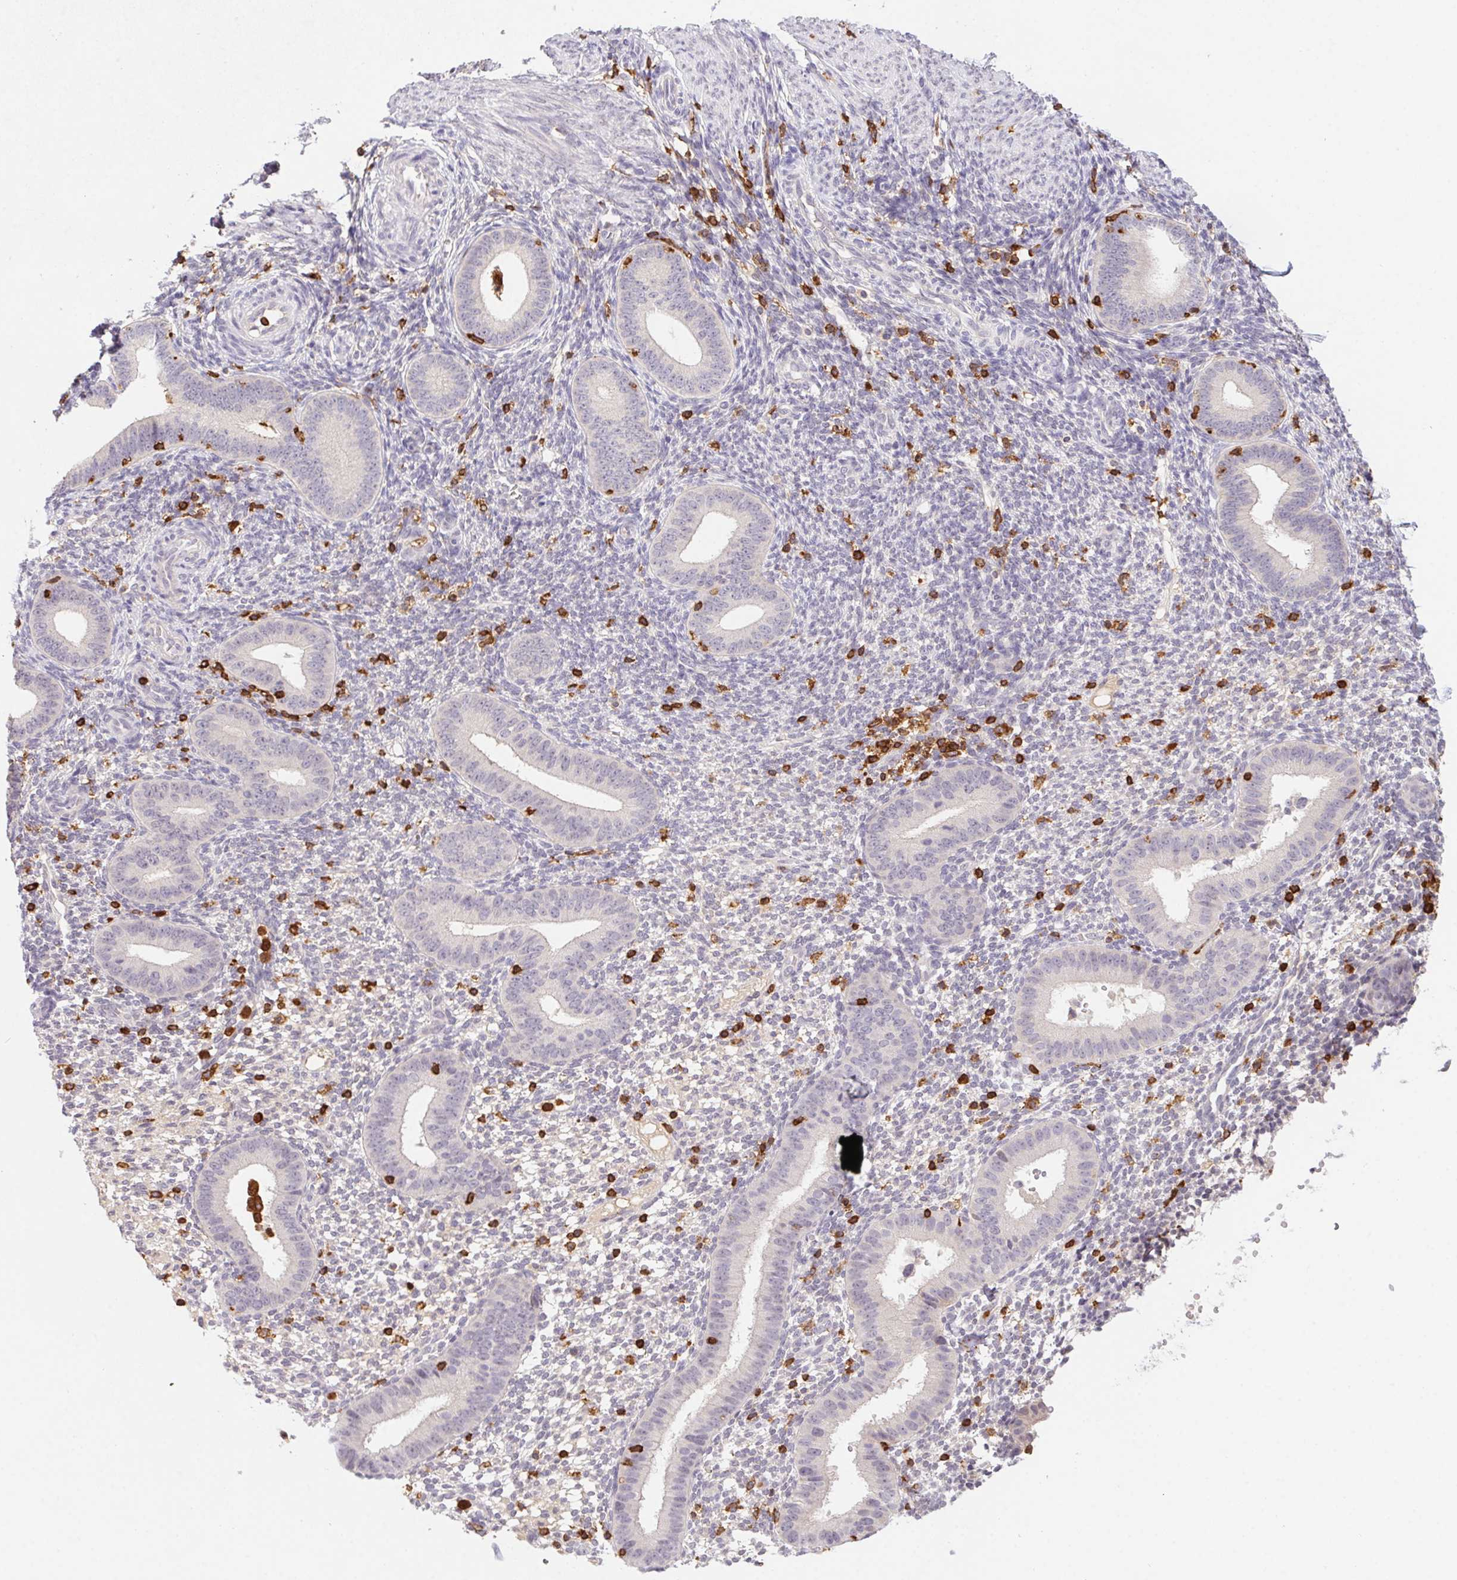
{"staining": {"intensity": "negative", "quantity": "none", "location": "none"}, "tissue": "endometrium", "cell_type": "Cells in endometrial stroma", "image_type": "normal", "snomed": [{"axis": "morphology", "description": "Normal tissue, NOS"}, {"axis": "topography", "description": "Endometrium"}], "caption": "DAB (3,3'-diaminobenzidine) immunohistochemical staining of benign human endometrium exhibits no significant positivity in cells in endometrial stroma.", "gene": "APBB1IP", "patient": {"sex": "female", "age": 40}}